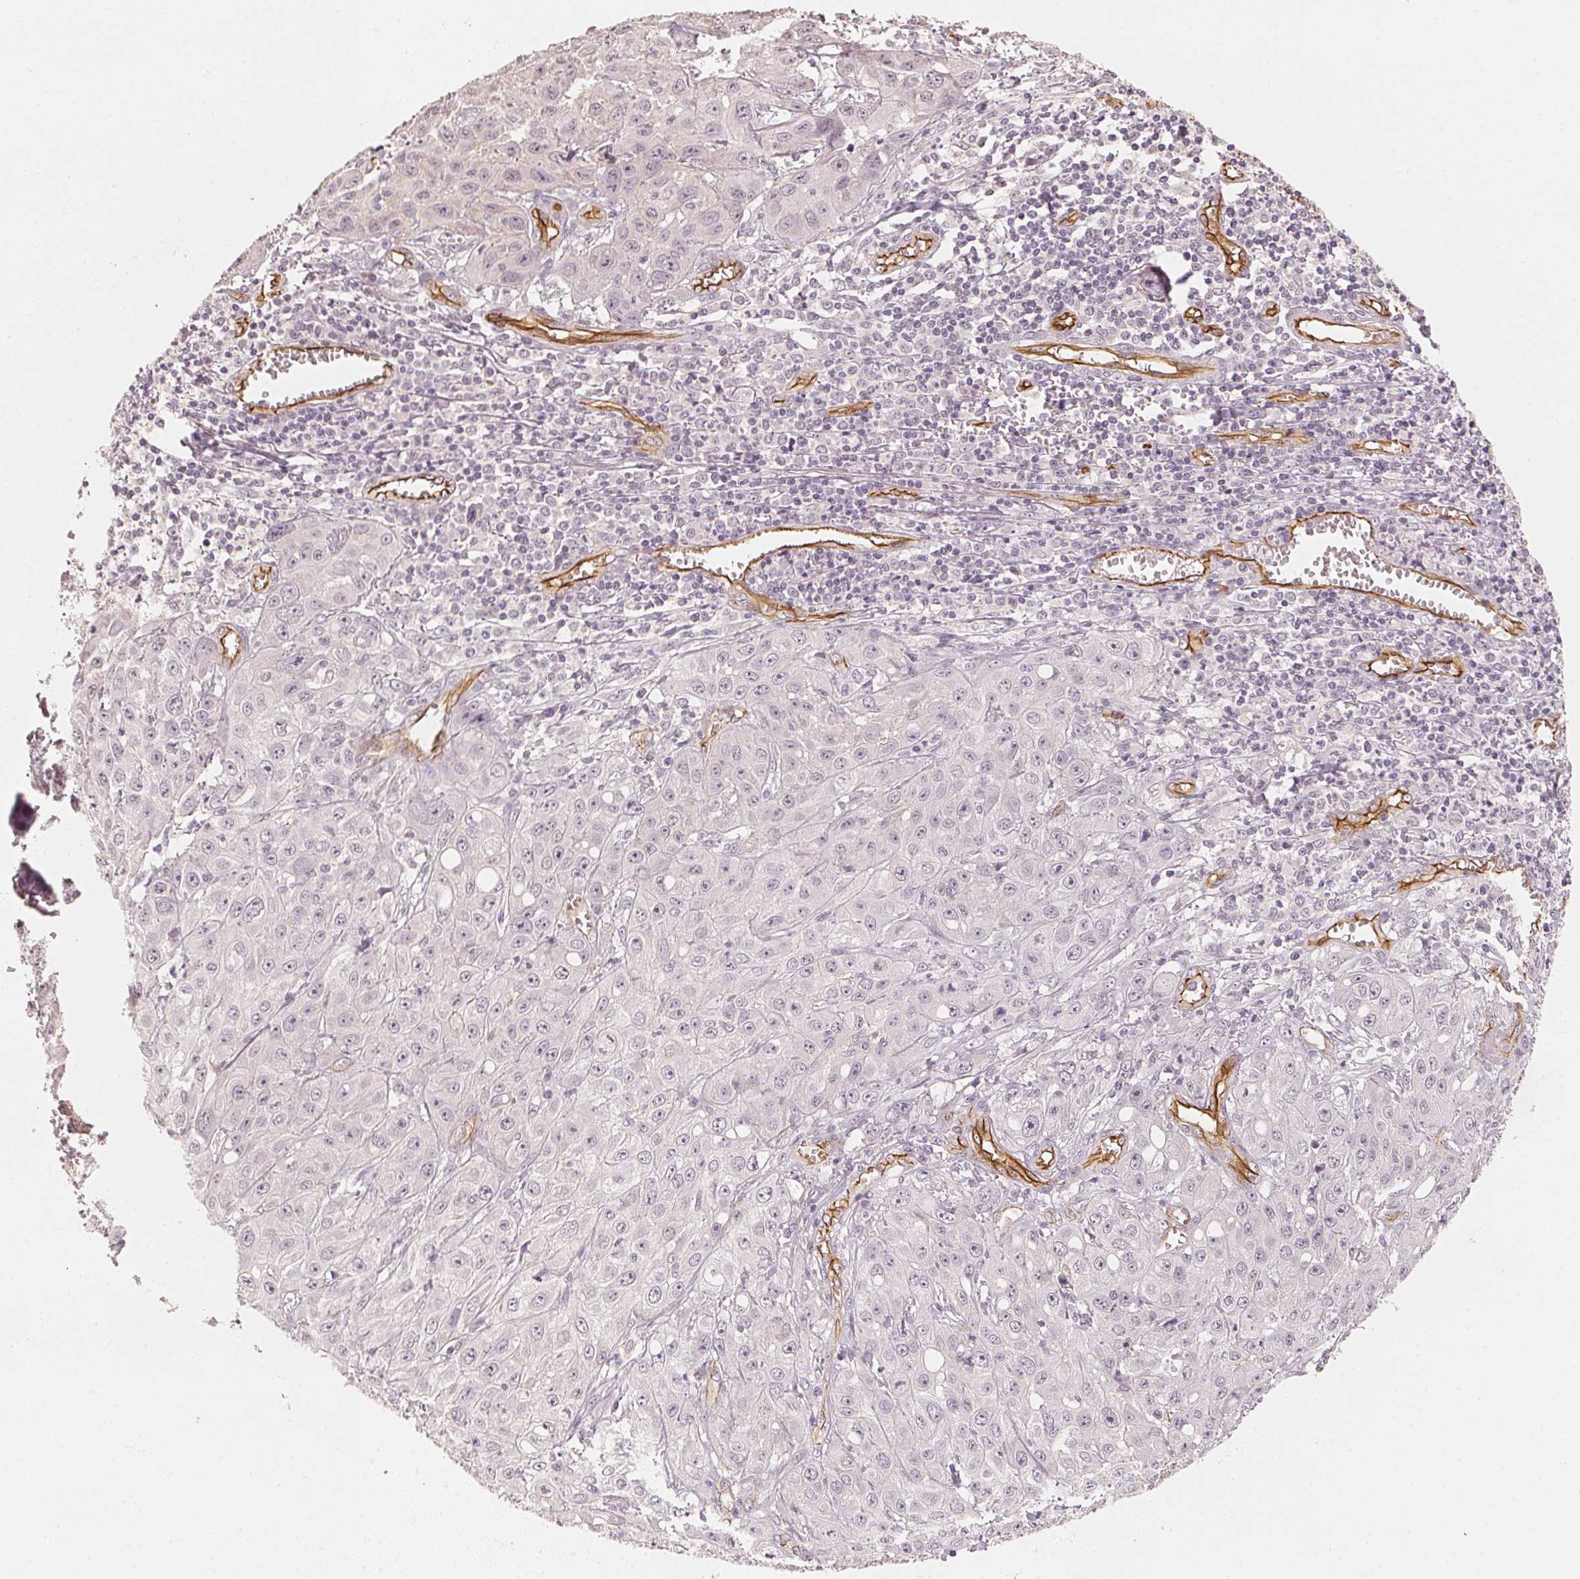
{"staining": {"intensity": "negative", "quantity": "none", "location": "none"}, "tissue": "skin cancer", "cell_type": "Tumor cells", "image_type": "cancer", "snomed": [{"axis": "morphology", "description": "Squamous cell carcinoma, NOS"}, {"axis": "topography", "description": "Skin"}, {"axis": "topography", "description": "Vulva"}], "caption": "Tumor cells show no significant protein expression in skin cancer. (Brightfield microscopy of DAB immunohistochemistry (IHC) at high magnification).", "gene": "CIB1", "patient": {"sex": "female", "age": 71}}